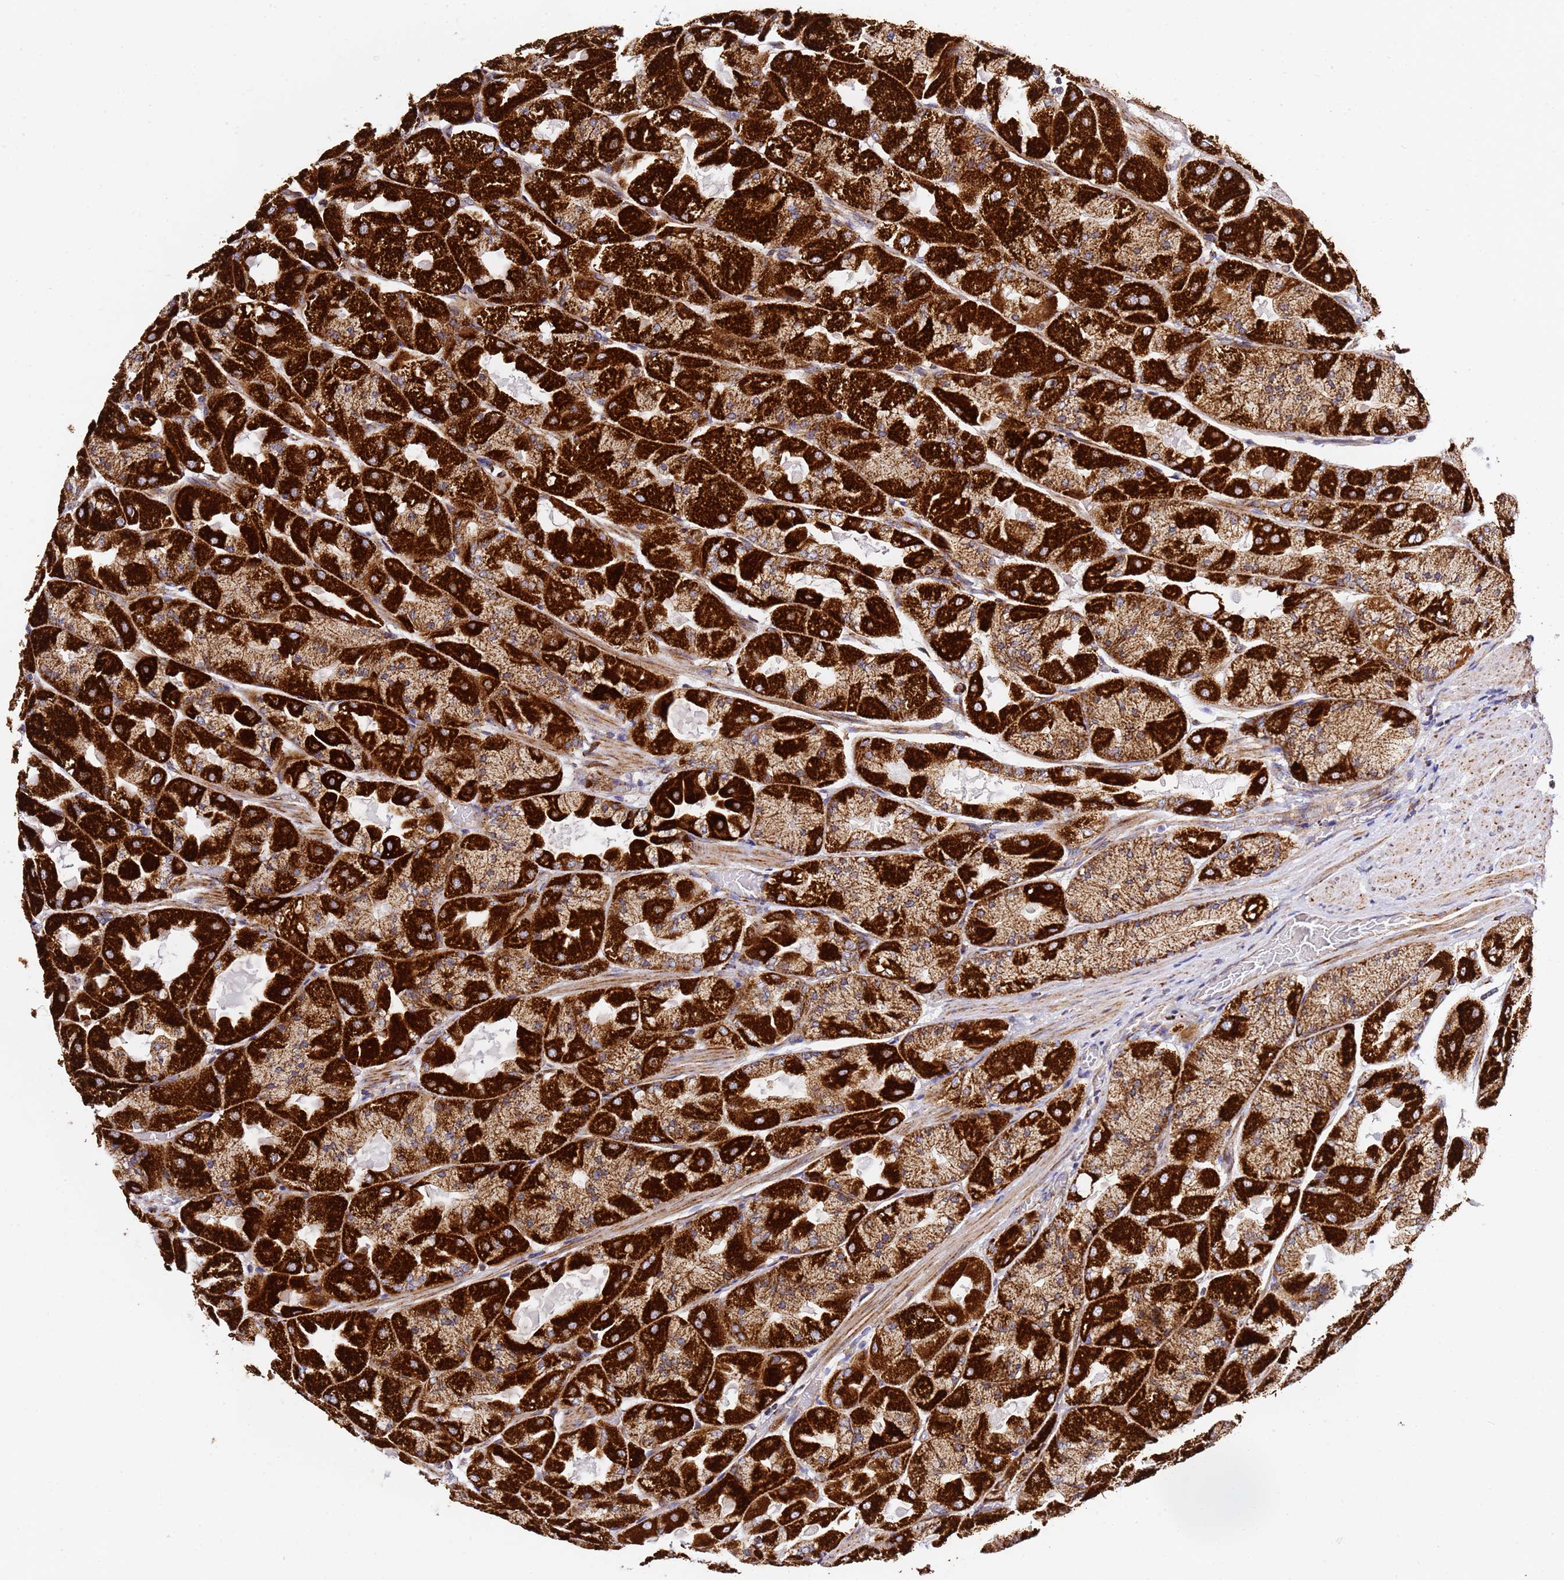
{"staining": {"intensity": "strong", "quantity": ">75%", "location": "cytoplasmic/membranous"}, "tissue": "stomach", "cell_type": "Glandular cells", "image_type": "normal", "snomed": [{"axis": "morphology", "description": "Normal tissue, NOS"}, {"axis": "topography", "description": "Stomach"}], "caption": "High-power microscopy captured an IHC histopathology image of unremarkable stomach, revealing strong cytoplasmic/membranous staining in approximately >75% of glandular cells.", "gene": "NDUFA3", "patient": {"sex": "female", "age": 61}}